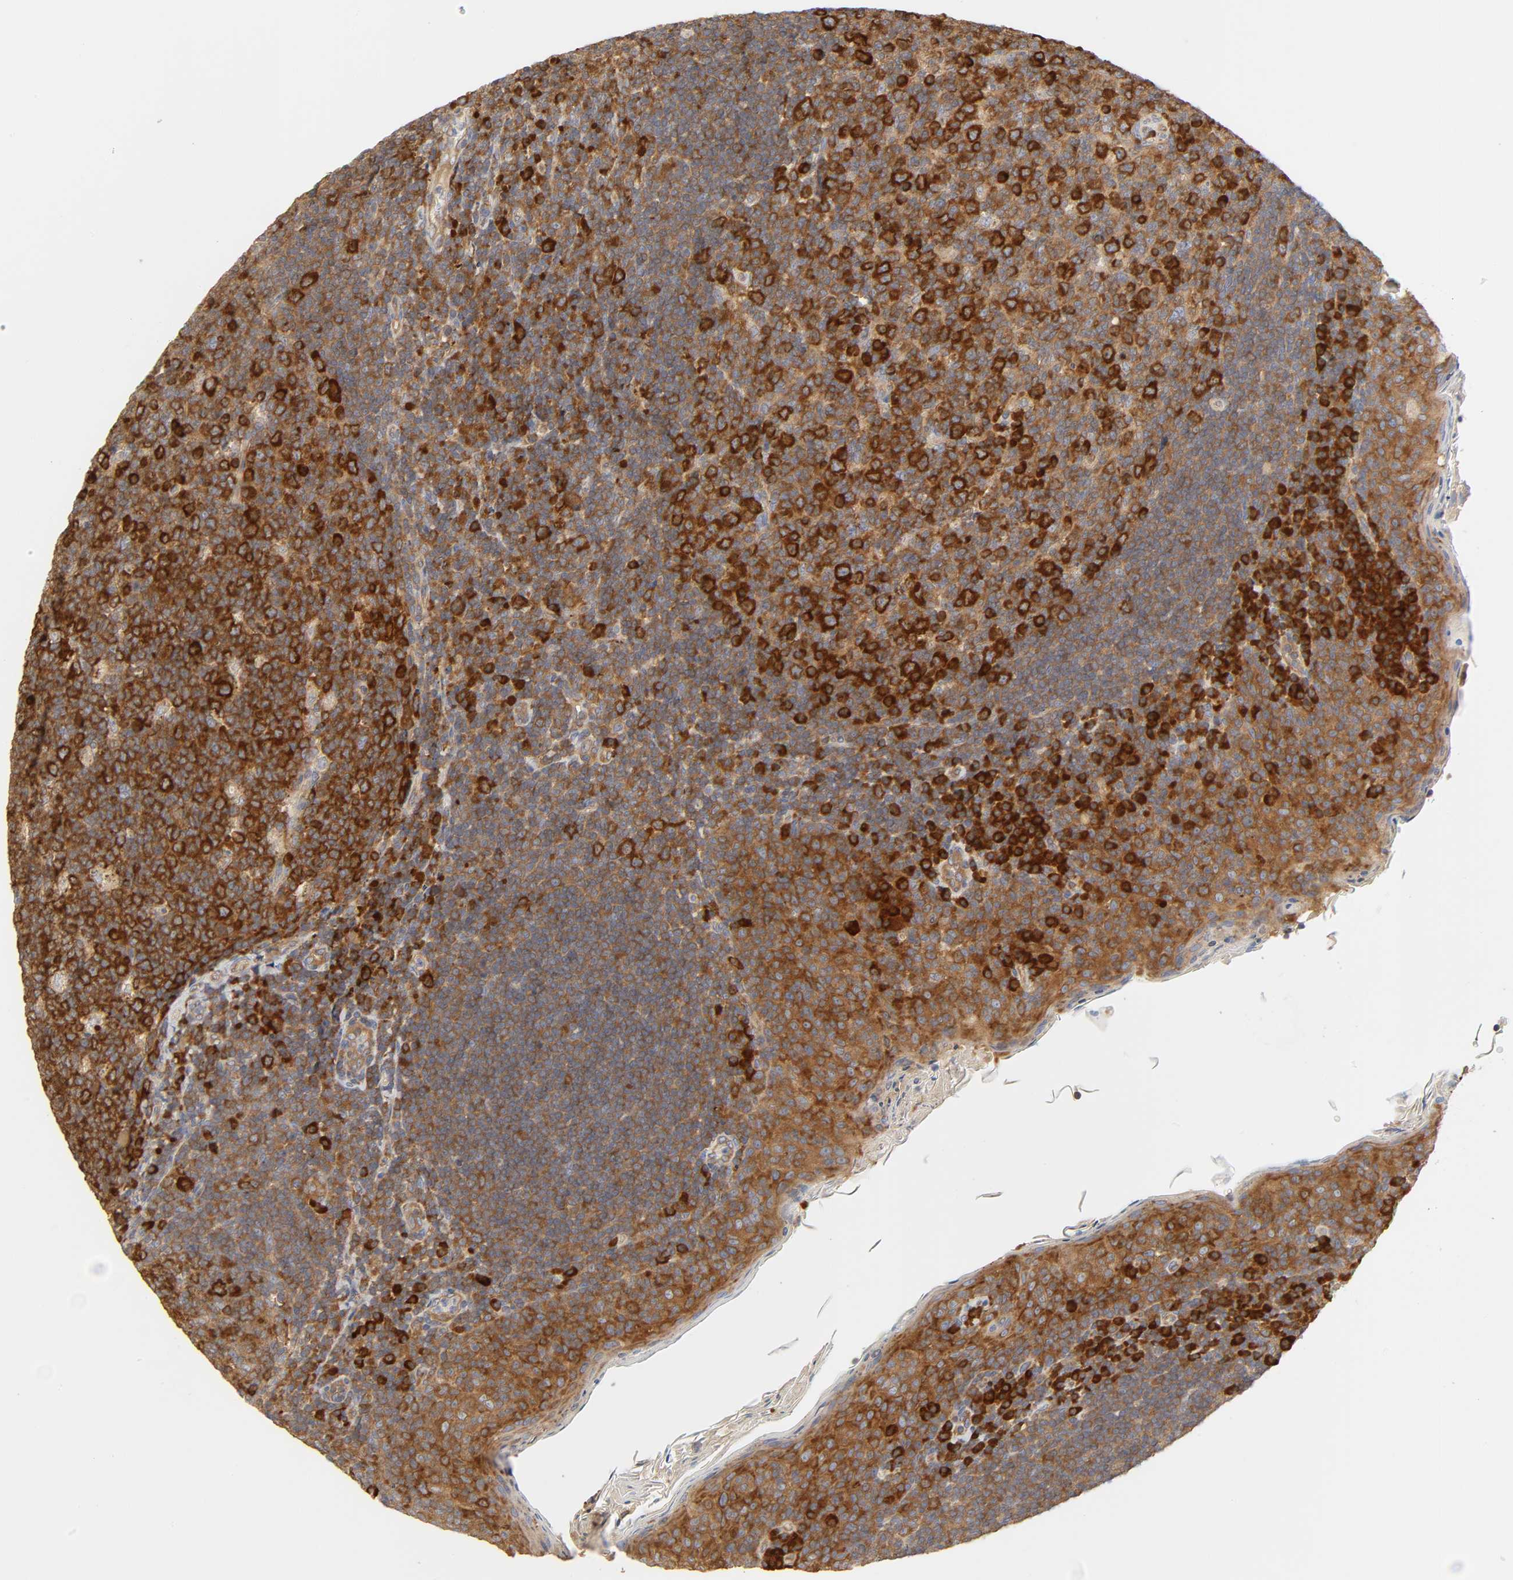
{"staining": {"intensity": "strong", "quantity": ">75%", "location": "cytoplasmic/membranous"}, "tissue": "tonsil", "cell_type": "Germinal center cells", "image_type": "normal", "snomed": [{"axis": "morphology", "description": "Normal tissue, NOS"}, {"axis": "topography", "description": "Tonsil"}], "caption": "DAB (3,3'-diaminobenzidine) immunohistochemical staining of benign human tonsil displays strong cytoplasmic/membranous protein expression in approximately >75% of germinal center cells. (Brightfield microscopy of DAB IHC at high magnification).", "gene": "IQCJ", "patient": {"sex": "male", "age": 17}}